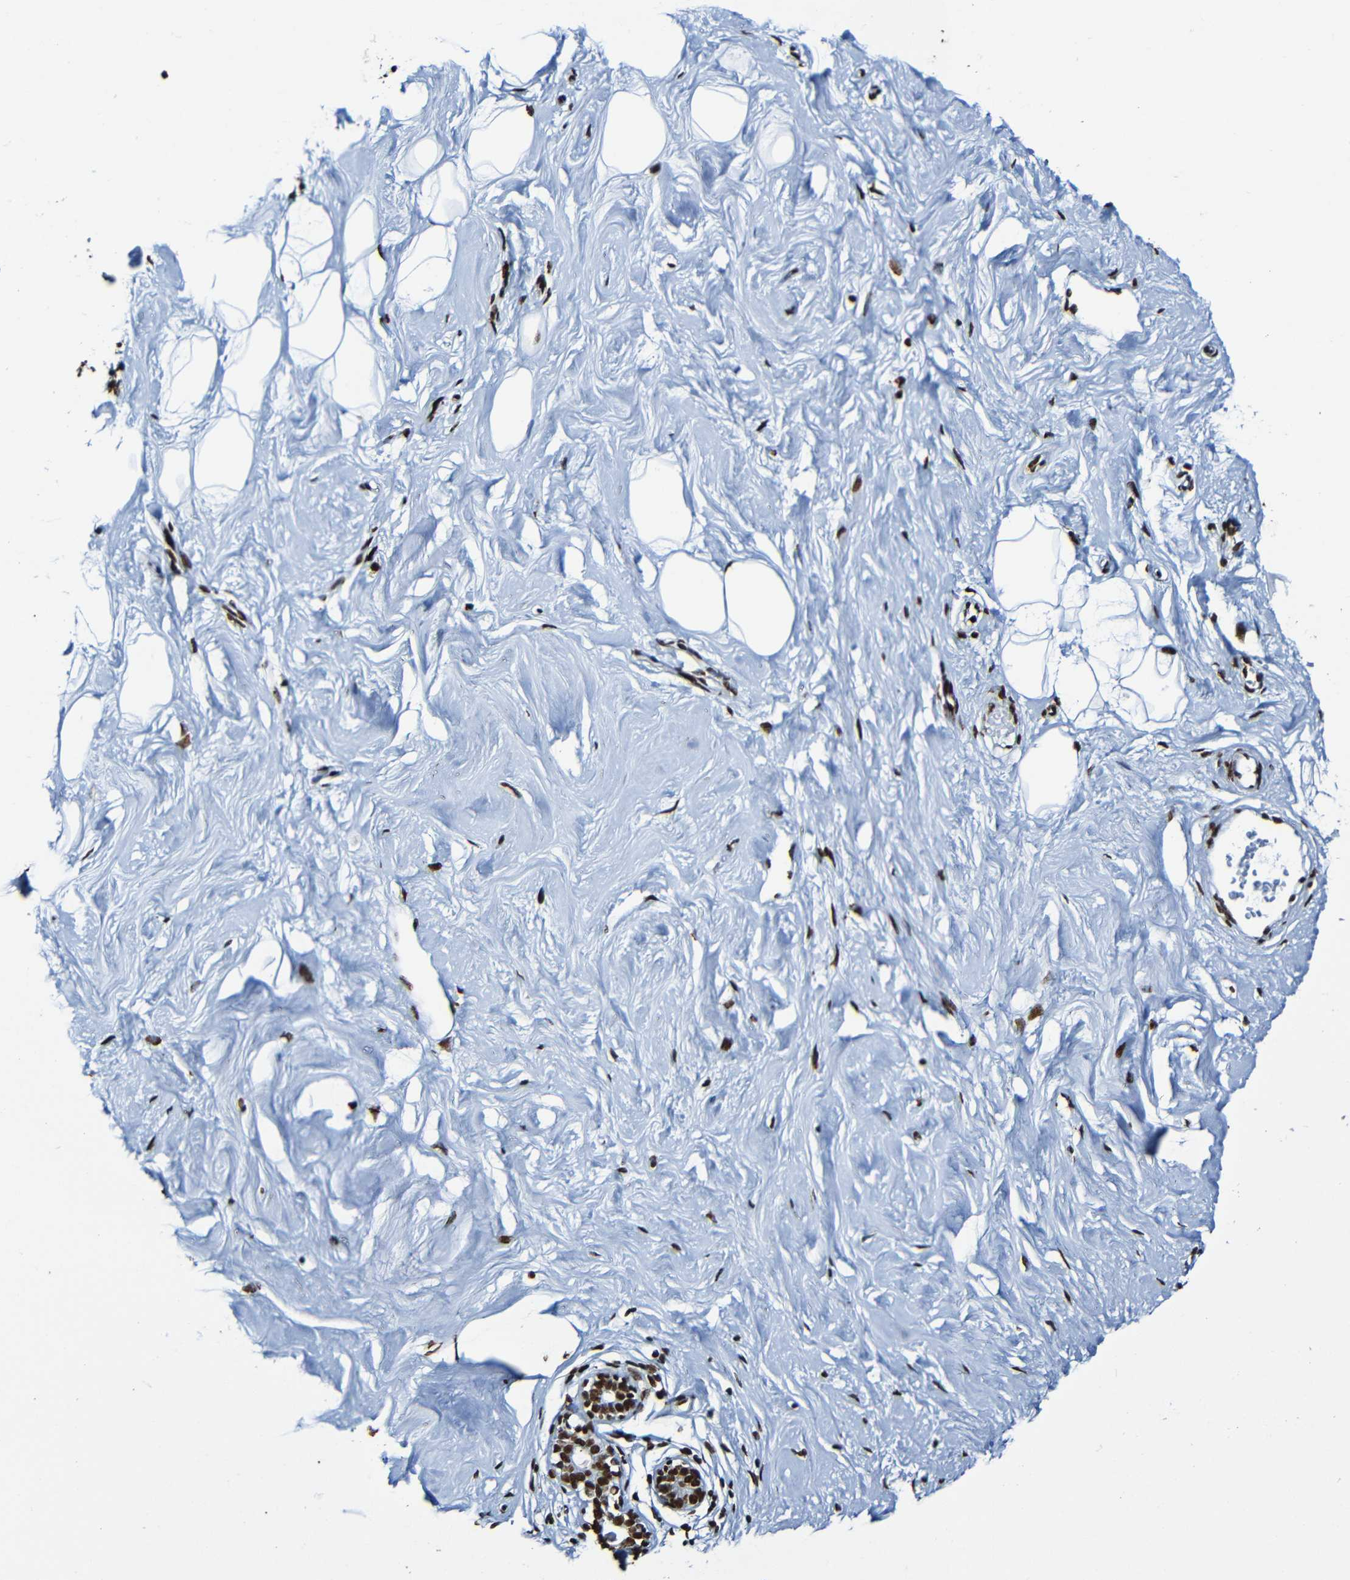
{"staining": {"intensity": "strong", "quantity": ">75%", "location": "nuclear"}, "tissue": "breast", "cell_type": "Adipocytes", "image_type": "normal", "snomed": [{"axis": "morphology", "description": "Normal tissue, NOS"}, {"axis": "topography", "description": "Breast"}], "caption": "Benign breast demonstrates strong nuclear positivity in about >75% of adipocytes, visualized by immunohistochemistry. (IHC, brightfield microscopy, high magnification).", "gene": "SRSF3", "patient": {"sex": "female", "age": 23}}